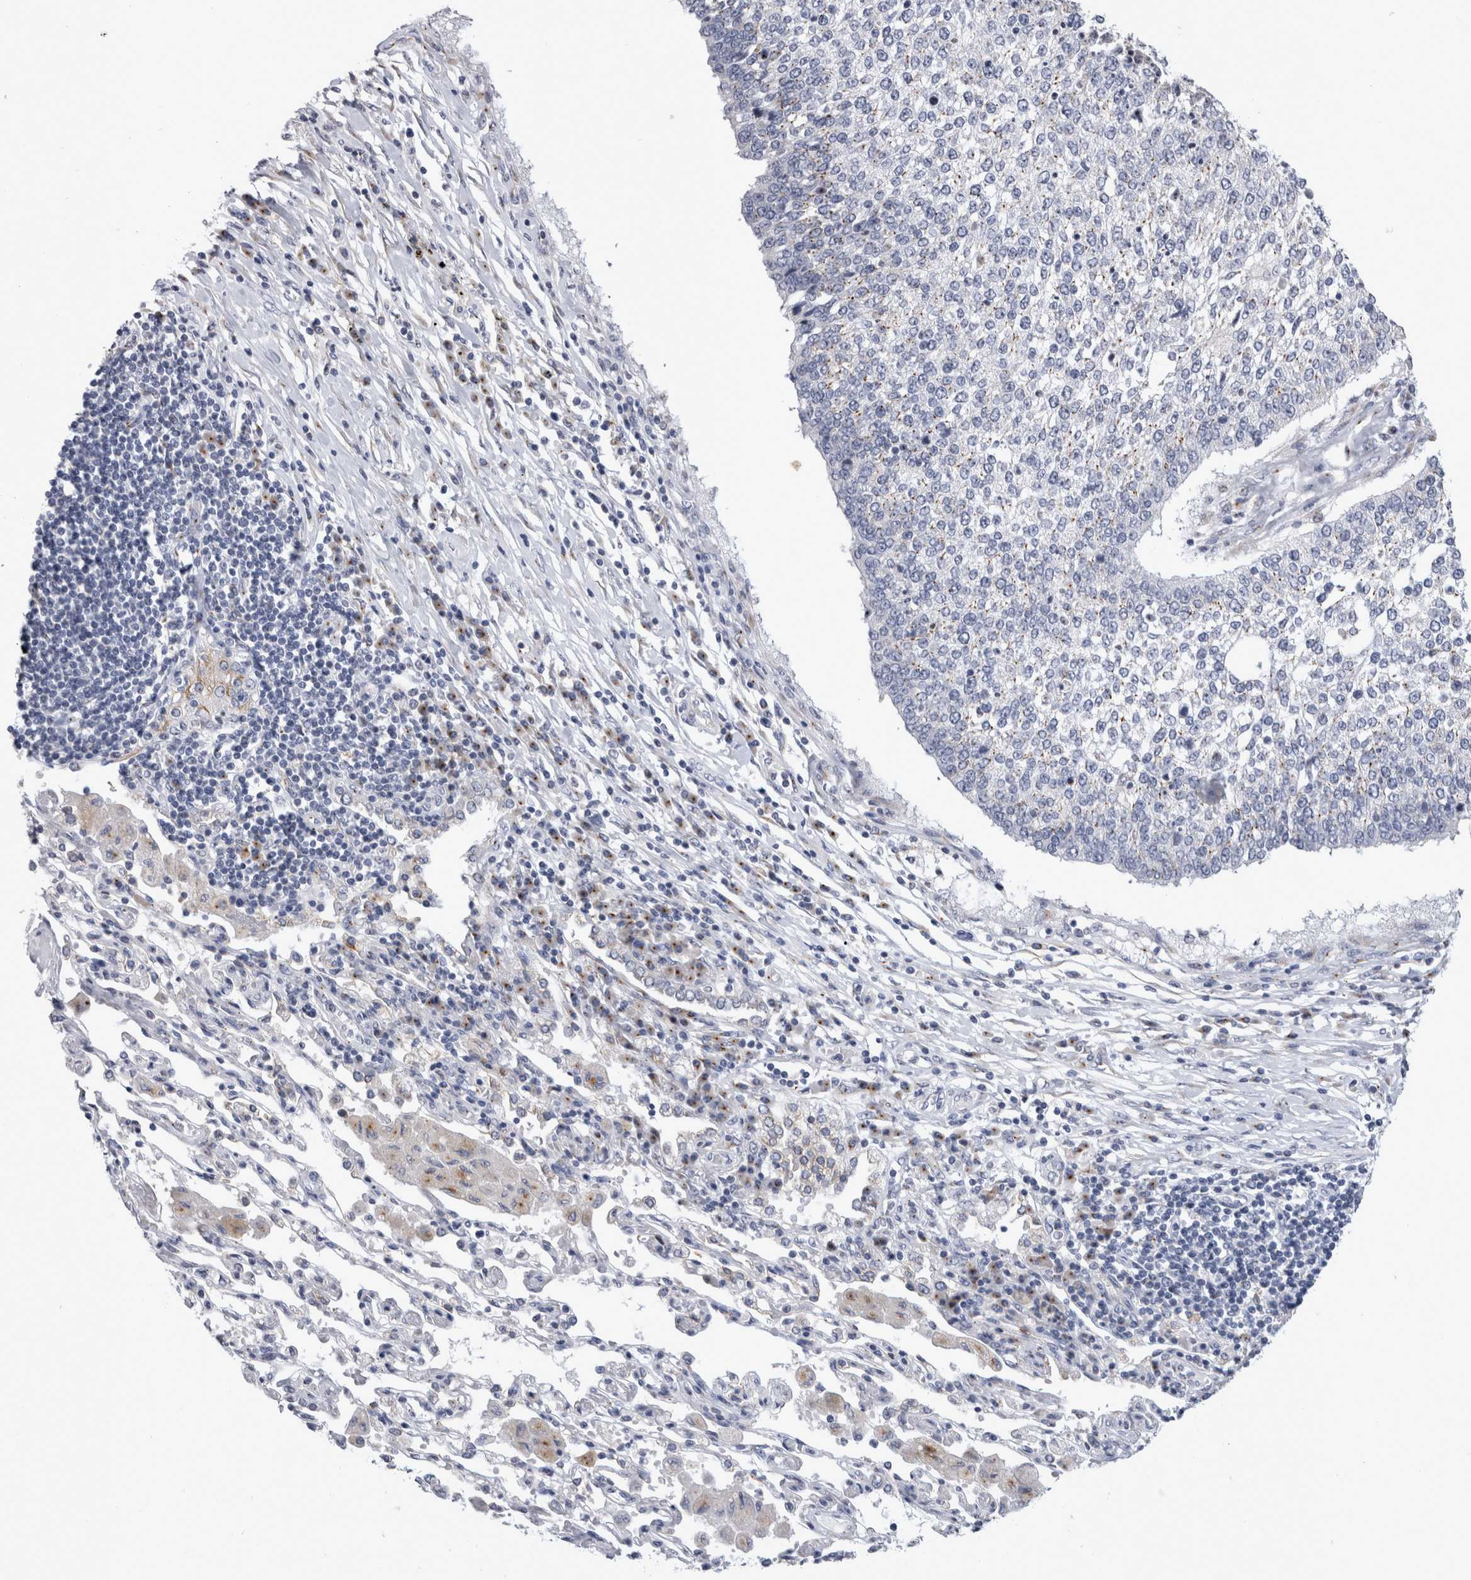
{"staining": {"intensity": "negative", "quantity": "none", "location": "none"}, "tissue": "lung cancer", "cell_type": "Tumor cells", "image_type": "cancer", "snomed": [{"axis": "morphology", "description": "Normal tissue, NOS"}, {"axis": "morphology", "description": "Squamous cell carcinoma, NOS"}, {"axis": "topography", "description": "Cartilage tissue"}, {"axis": "topography", "description": "Bronchus"}, {"axis": "topography", "description": "Lung"}, {"axis": "topography", "description": "Peripheral nerve tissue"}], "caption": "Tumor cells show no significant expression in squamous cell carcinoma (lung).", "gene": "AKAP9", "patient": {"sex": "female", "age": 49}}